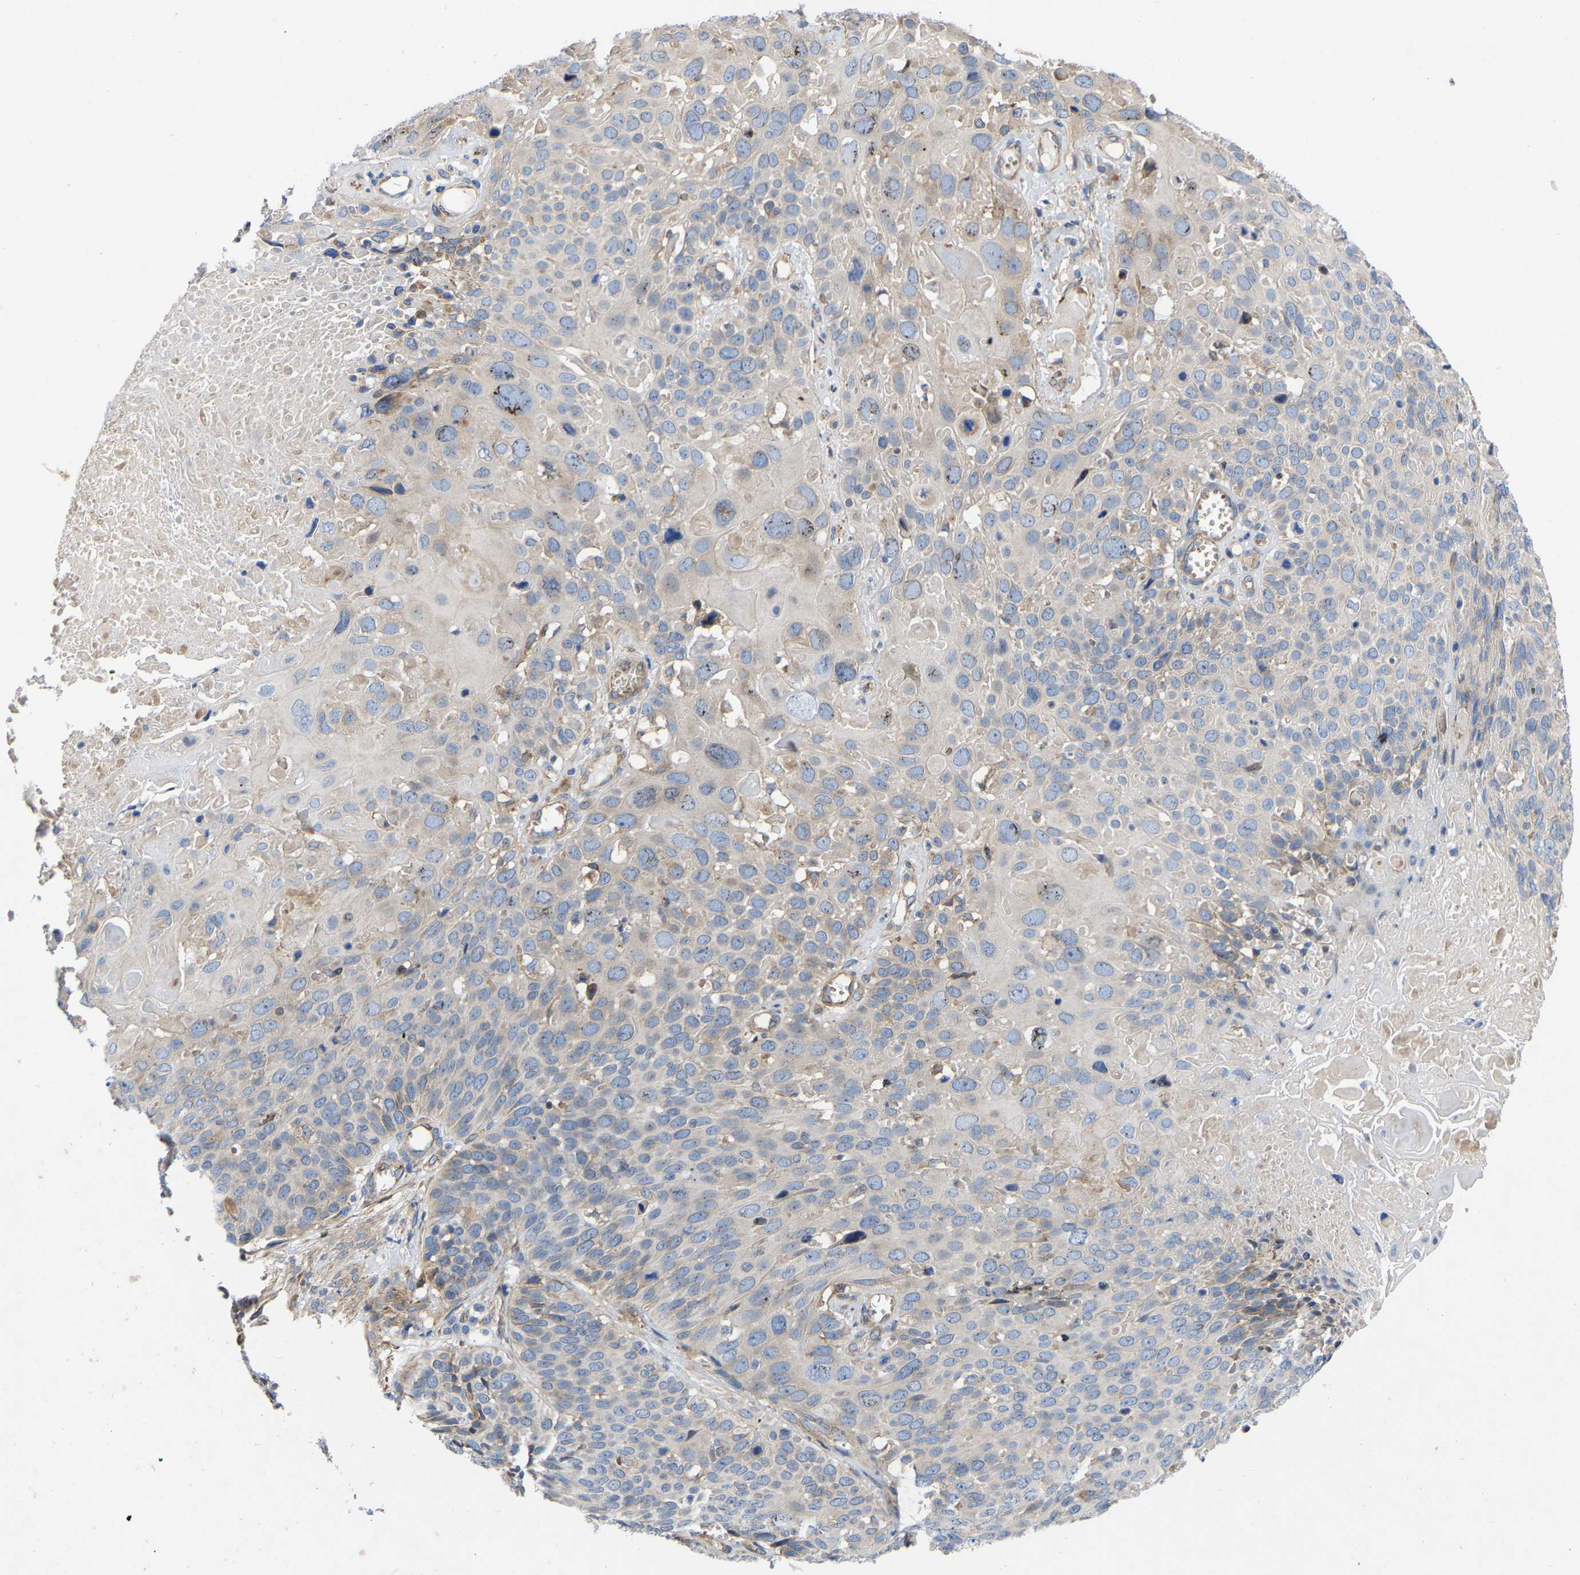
{"staining": {"intensity": "negative", "quantity": "none", "location": "none"}, "tissue": "cervical cancer", "cell_type": "Tumor cells", "image_type": "cancer", "snomed": [{"axis": "morphology", "description": "Squamous cell carcinoma, NOS"}, {"axis": "topography", "description": "Cervix"}], "caption": "This micrograph is of cervical cancer (squamous cell carcinoma) stained with IHC to label a protein in brown with the nuclei are counter-stained blue. There is no staining in tumor cells. (Brightfield microscopy of DAB immunohistochemistry (IHC) at high magnification).", "gene": "TOR1B", "patient": {"sex": "female", "age": 74}}